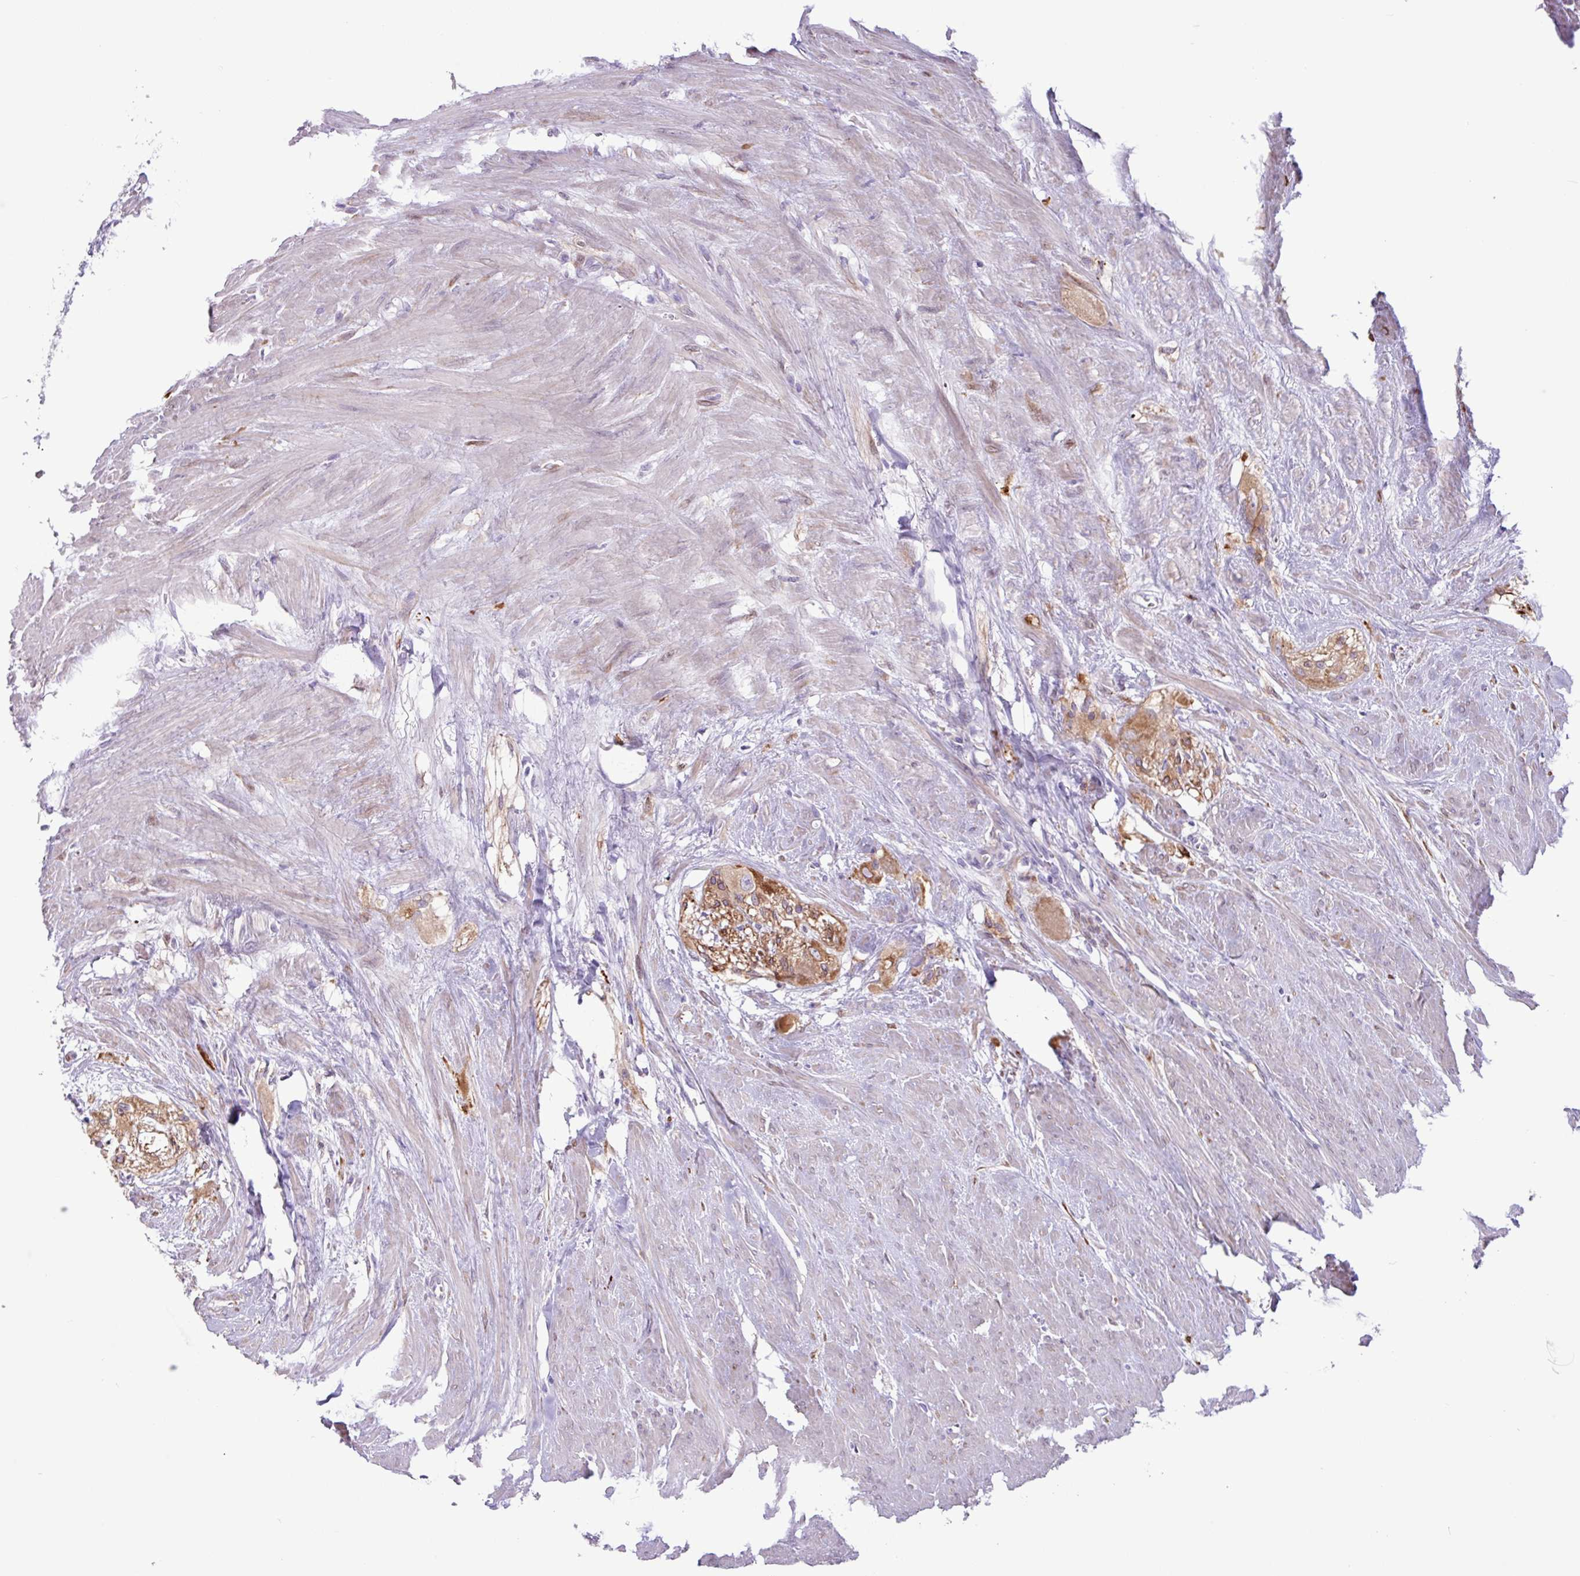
{"staining": {"intensity": "moderate", "quantity": ">75%", "location": "cytoplasmic/membranous"}, "tissue": "colorectal cancer", "cell_type": "Tumor cells", "image_type": "cancer", "snomed": [{"axis": "morphology", "description": "Adenocarcinoma, NOS"}, {"axis": "topography", "description": "Rectum"}], "caption": "An immunohistochemistry (IHC) micrograph of tumor tissue is shown. Protein staining in brown highlights moderate cytoplasmic/membranous positivity in colorectal cancer within tumor cells.", "gene": "SLC38A1", "patient": {"sex": "male", "age": 78}}